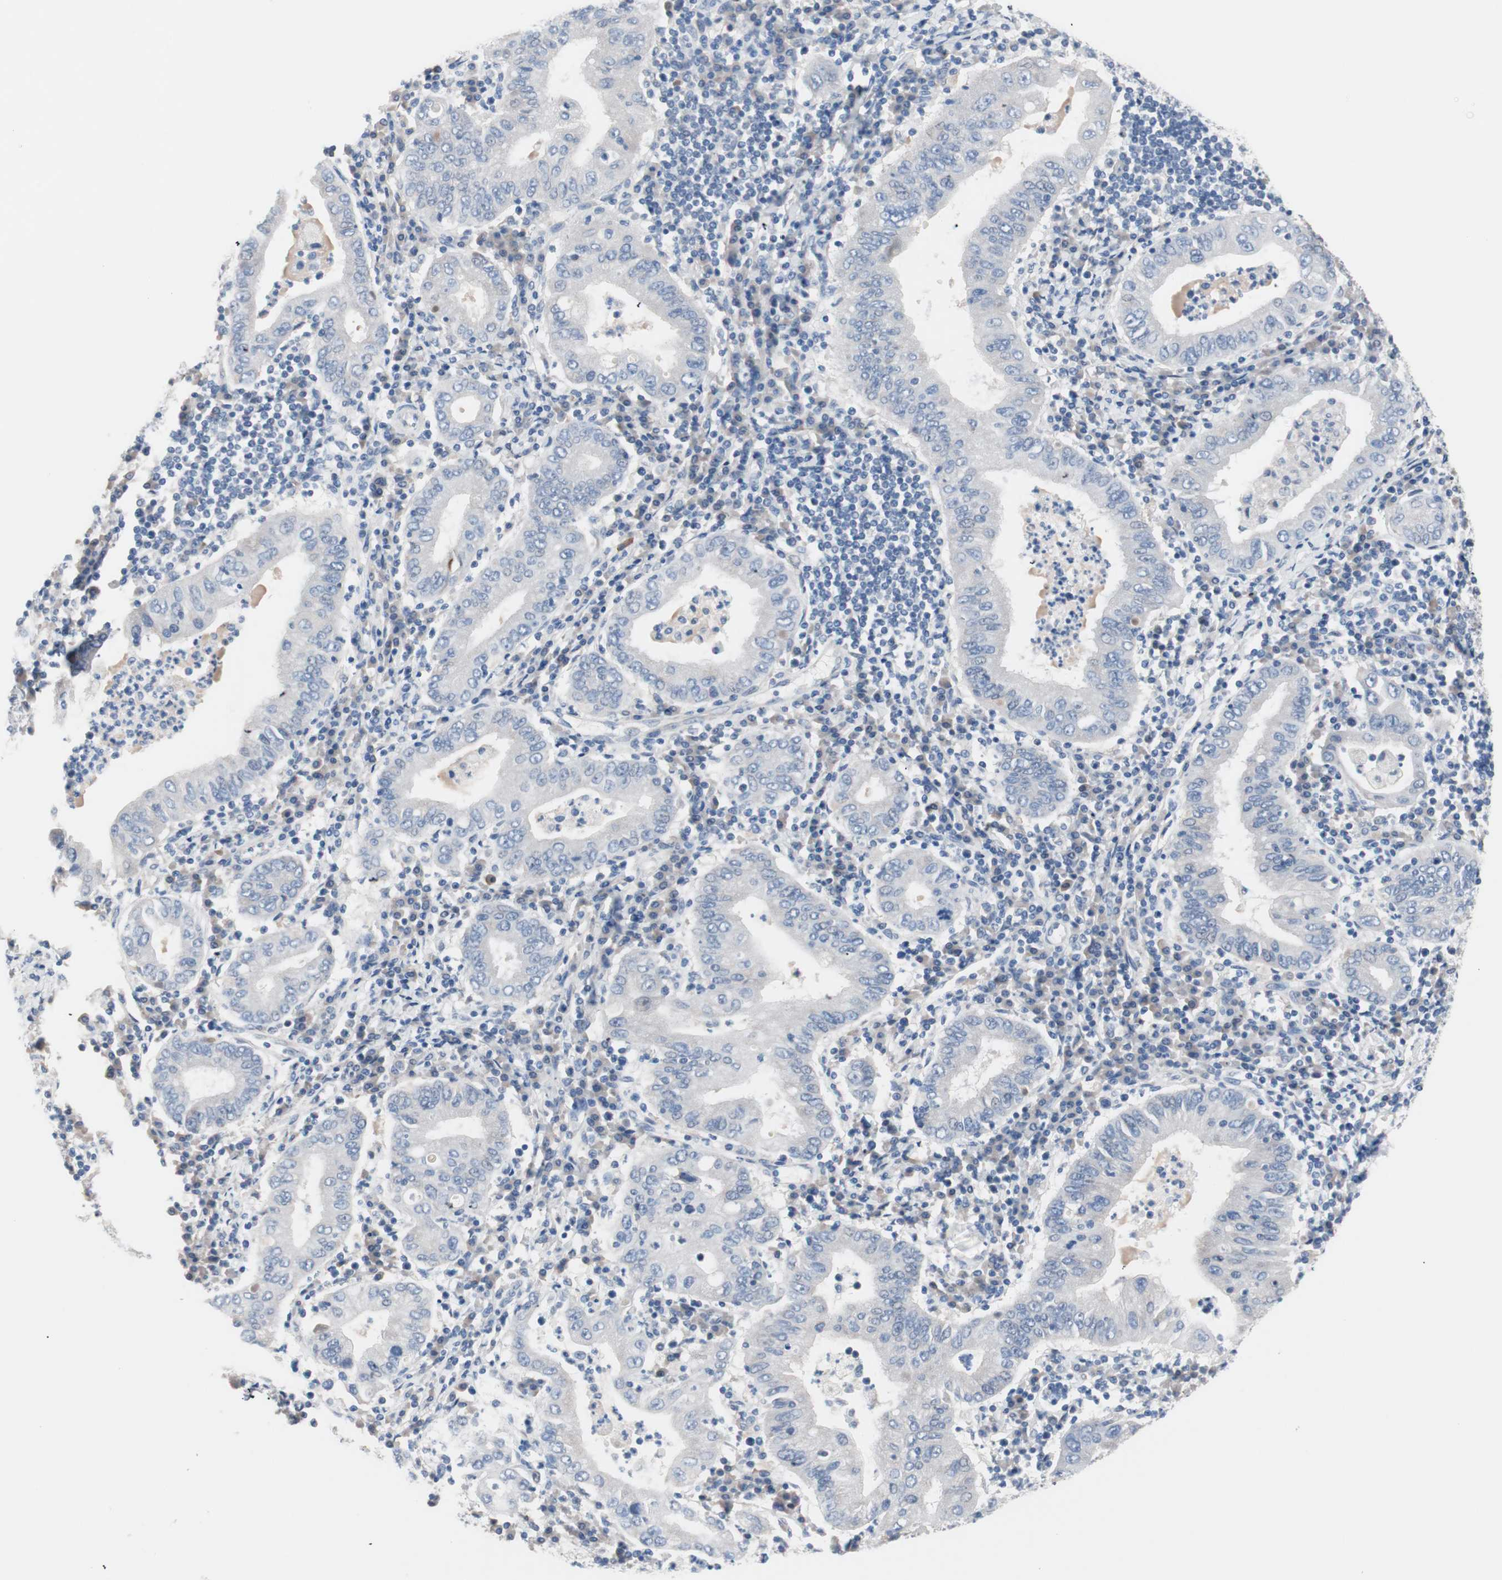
{"staining": {"intensity": "negative", "quantity": "none", "location": "none"}, "tissue": "stomach cancer", "cell_type": "Tumor cells", "image_type": "cancer", "snomed": [{"axis": "morphology", "description": "Normal tissue, NOS"}, {"axis": "morphology", "description": "Adenocarcinoma, NOS"}, {"axis": "topography", "description": "Esophagus"}, {"axis": "topography", "description": "Stomach, upper"}, {"axis": "topography", "description": "Peripheral nerve tissue"}], "caption": "Immunohistochemistry (IHC) photomicrograph of human stomach cancer (adenocarcinoma) stained for a protein (brown), which shows no positivity in tumor cells.", "gene": "ULBP1", "patient": {"sex": "male", "age": 62}}